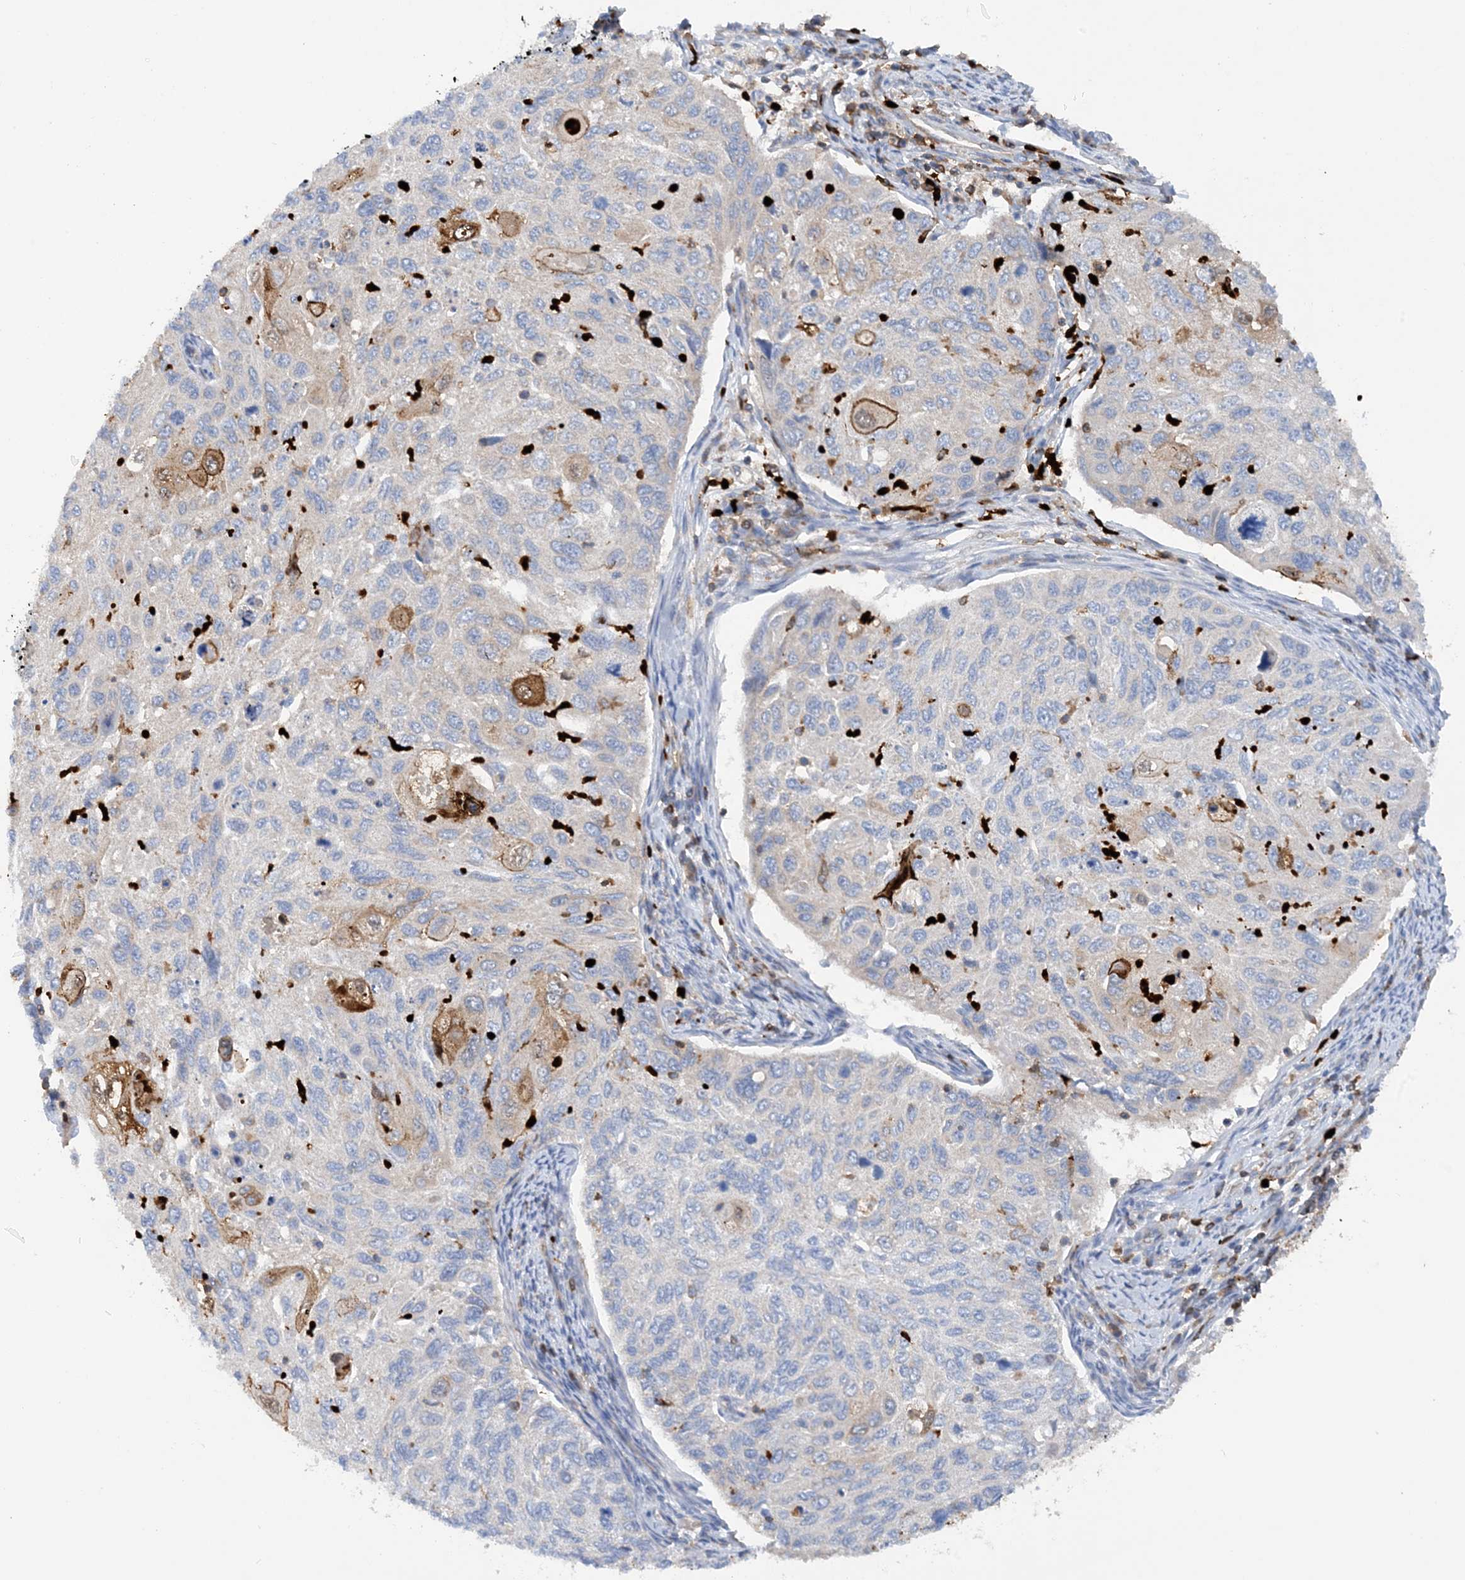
{"staining": {"intensity": "negative", "quantity": "none", "location": "none"}, "tissue": "cervical cancer", "cell_type": "Tumor cells", "image_type": "cancer", "snomed": [{"axis": "morphology", "description": "Squamous cell carcinoma, NOS"}, {"axis": "topography", "description": "Cervix"}], "caption": "Immunohistochemical staining of squamous cell carcinoma (cervical) demonstrates no significant staining in tumor cells.", "gene": "PHACTR2", "patient": {"sex": "female", "age": 70}}